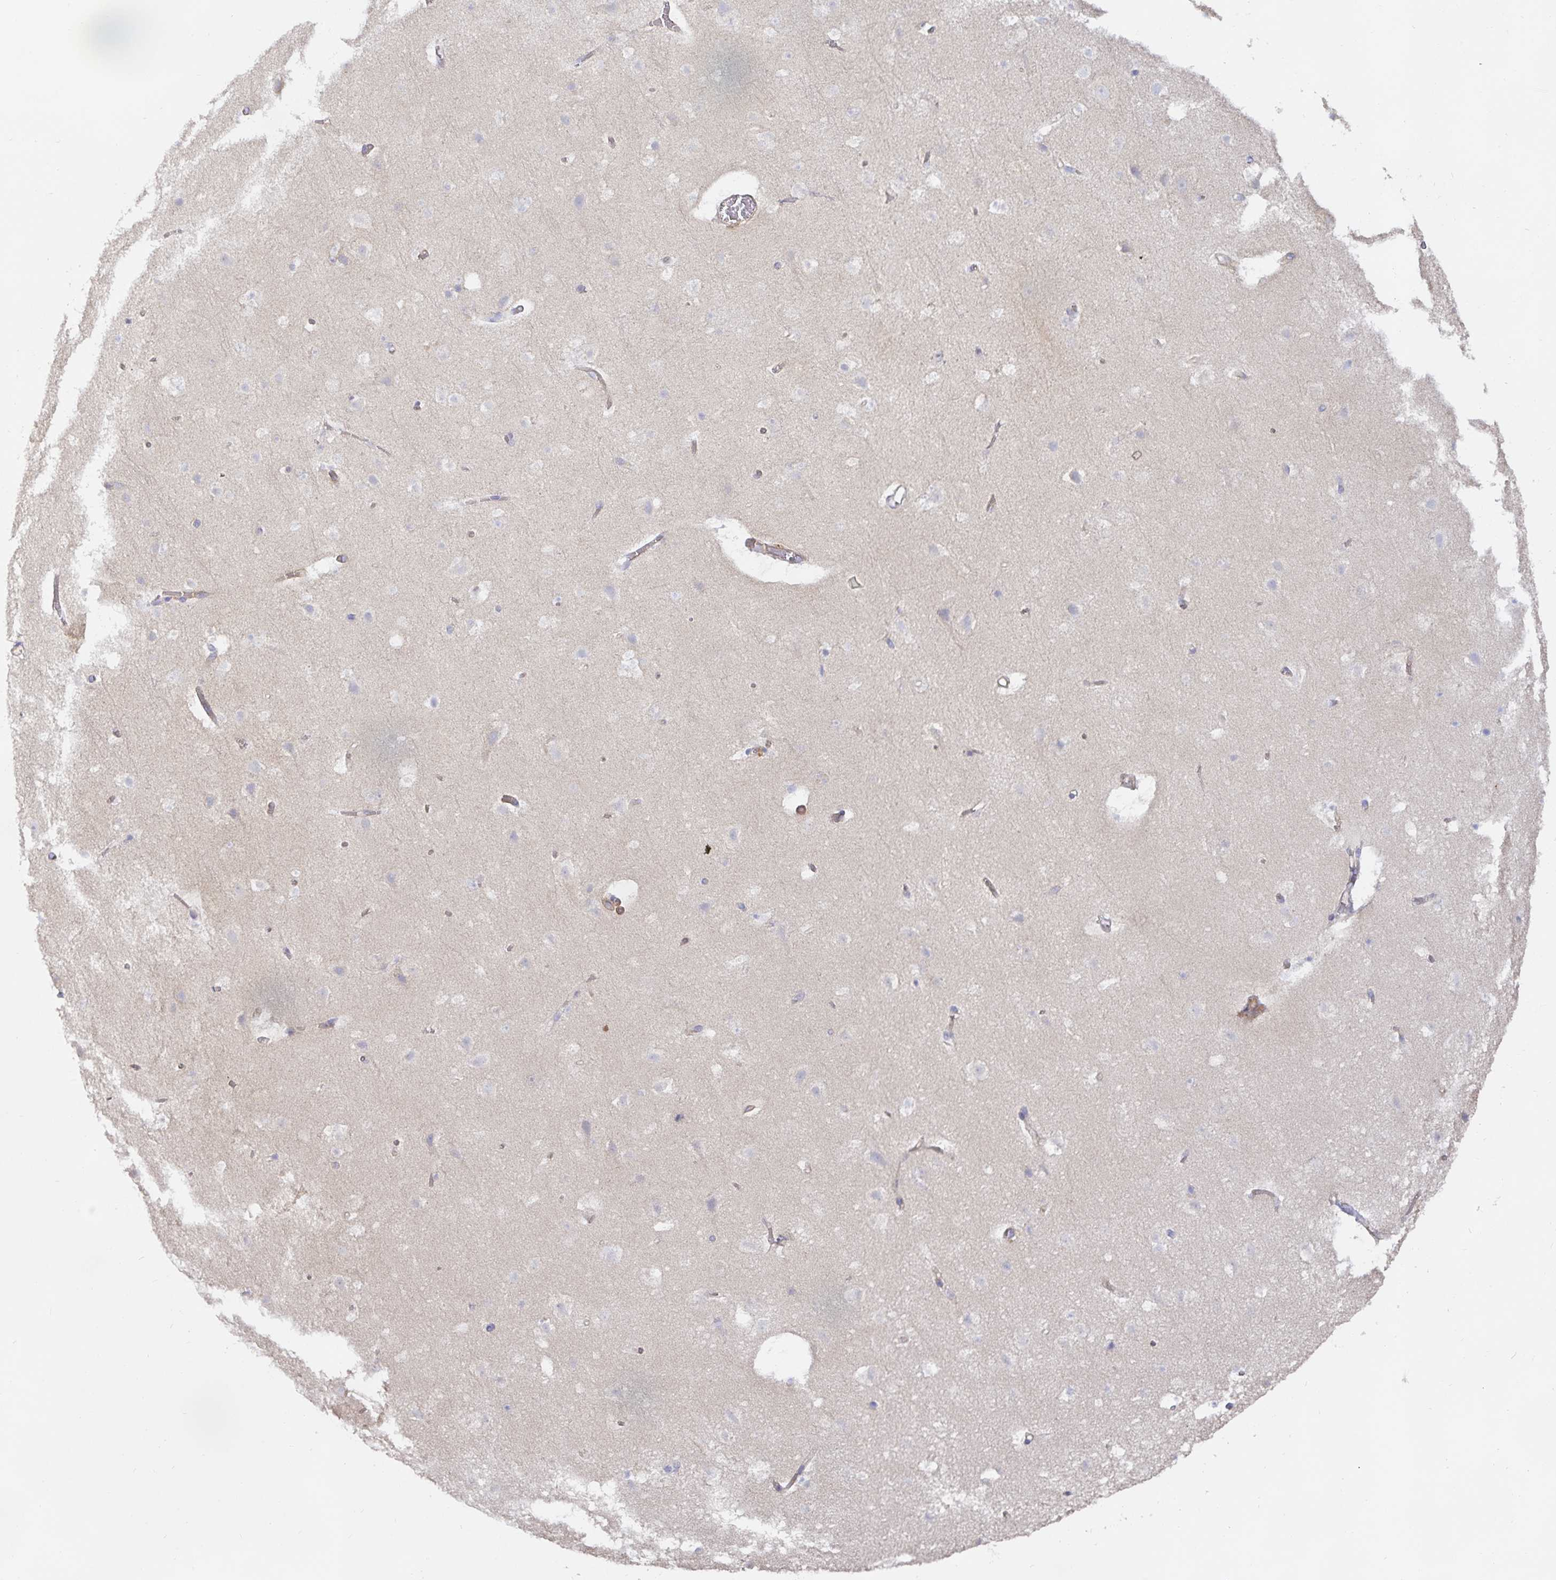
{"staining": {"intensity": "negative", "quantity": "none", "location": "none"}, "tissue": "cerebral cortex", "cell_type": "Endothelial cells", "image_type": "normal", "snomed": [{"axis": "morphology", "description": "Normal tissue, NOS"}, {"axis": "topography", "description": "Cerebral cortex"}], "caption": "A photomicrograph of cerebral cortex stained for a protein shows no brown staining in endothelial cells. (DAB (3,3'-diaminobenzidine) immunohistochemistry with hematoxylin counter stain).", "gene": "METTL22", "patient": {"sex": "female", "age": 42}}